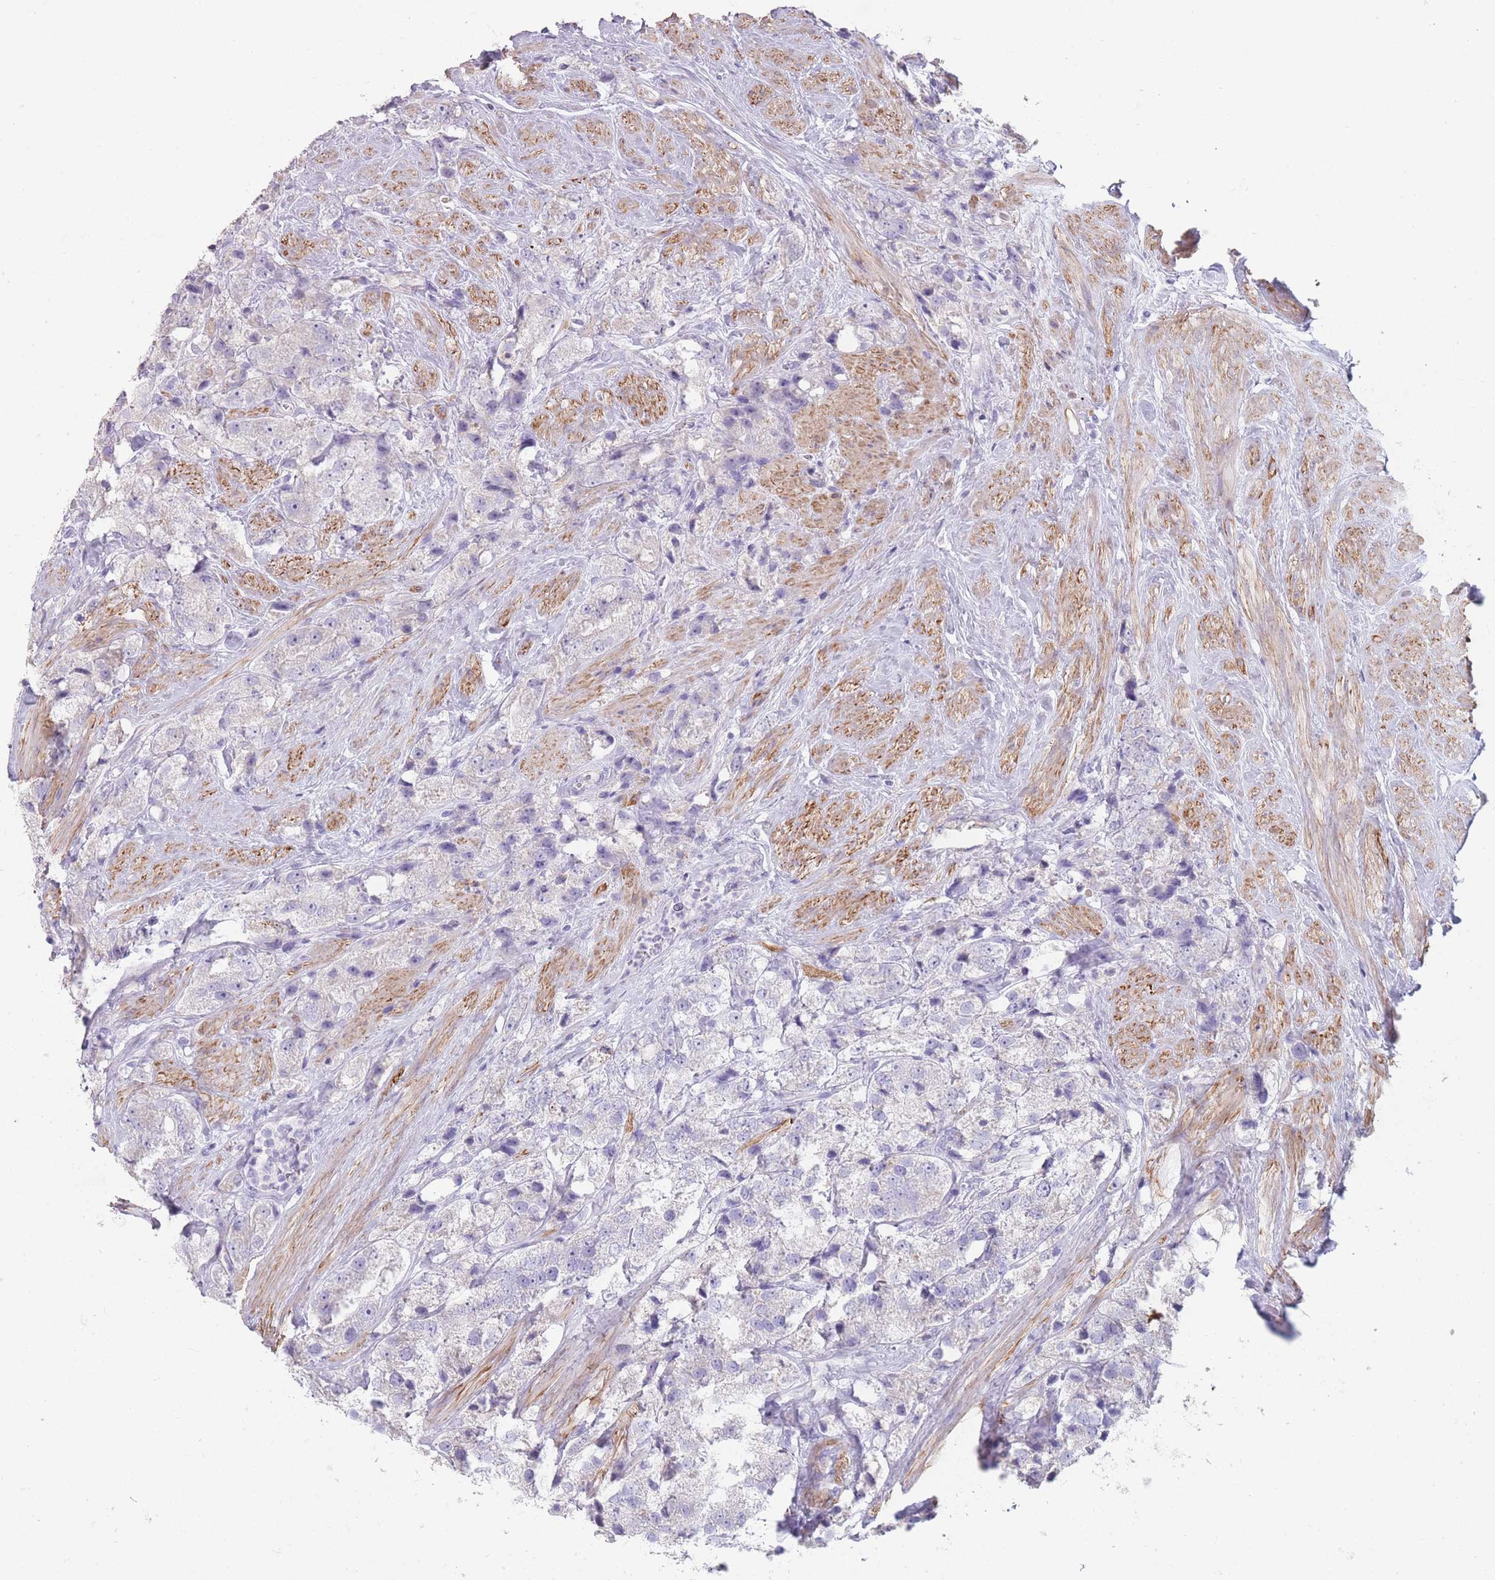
{"staining": {"intensity": "negative", "quantity": "none", "location": "none"}, "tissue": "prostate cancer", "cell_type": "Tumor cells", "image_type": "cancer", "snomed": [{"axis": "morphology", "description": "Adenocarcinoma, NOS"}, {"axis": "topography", "description": "Prostate"}], "caption": "Prostate cancer was stained to show a protein in brown. There is no significant expression in tumor cells.", "gene": "RHBG", "patient": {"sex": "male", "age": 79}}